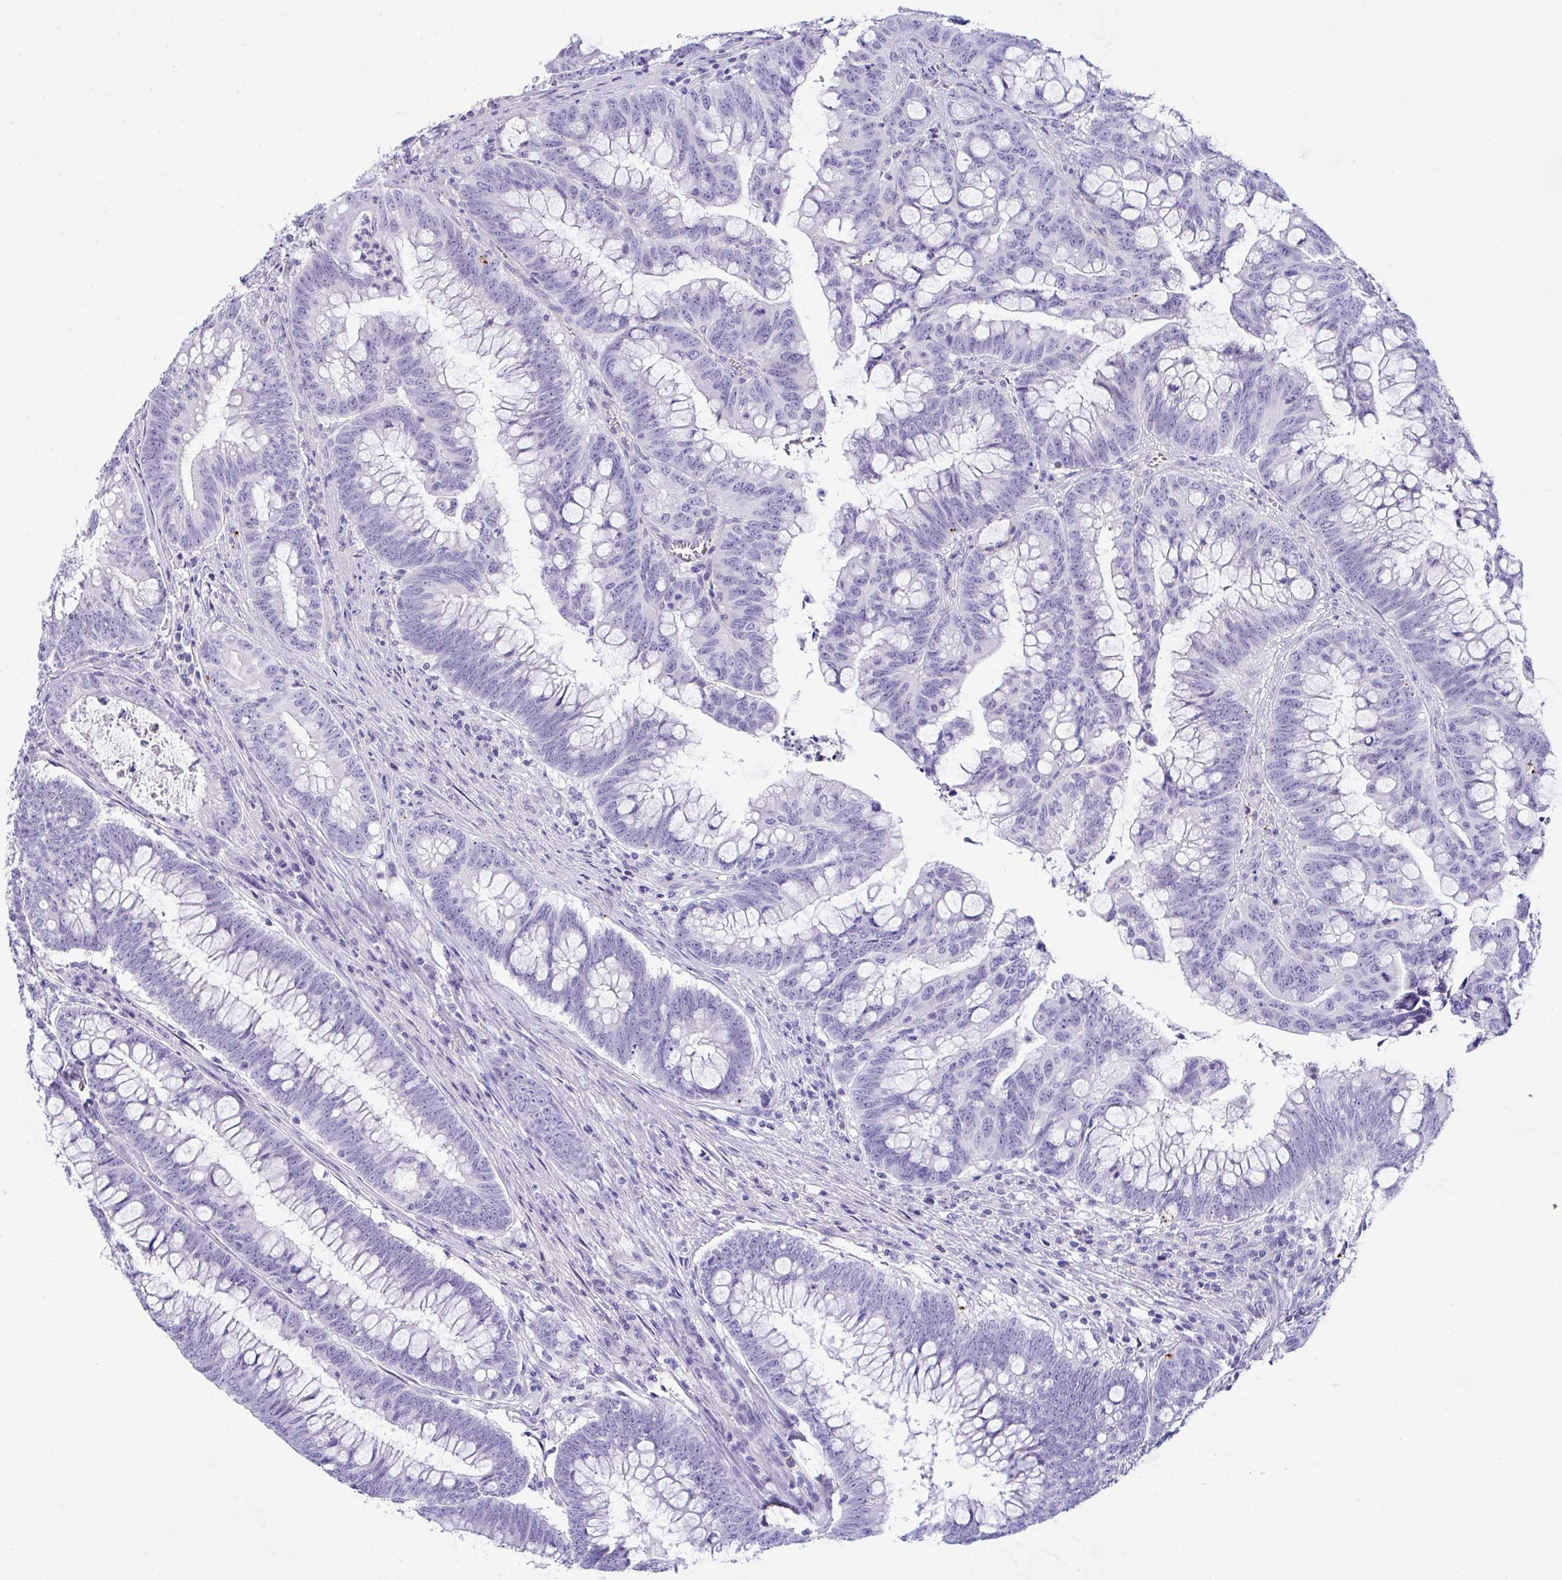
{"staining": {"intensity": "negative", "quantity": "none", "location": "none"}, "tissue": "colorectal cancer", "cell_type": "Tumor cells", "image_type": "cancer", "snomed": [{"axis": "morphology", "description": "Adenocarcinoma, NOS"}, {"axis": "topography", "description": "Colon"}], "caption": "Immunohistochemical staining of human colorectal cancer shows no significant positivity in tumor cells. Brightfield microscopy of IHC stained with DAB (3,3'-diaminobenzidine) (brown) and hematoxylin (blue), captured at high magnification.", "gene": "KMT2E", "patient": {"sex": "male", "age": 62}}